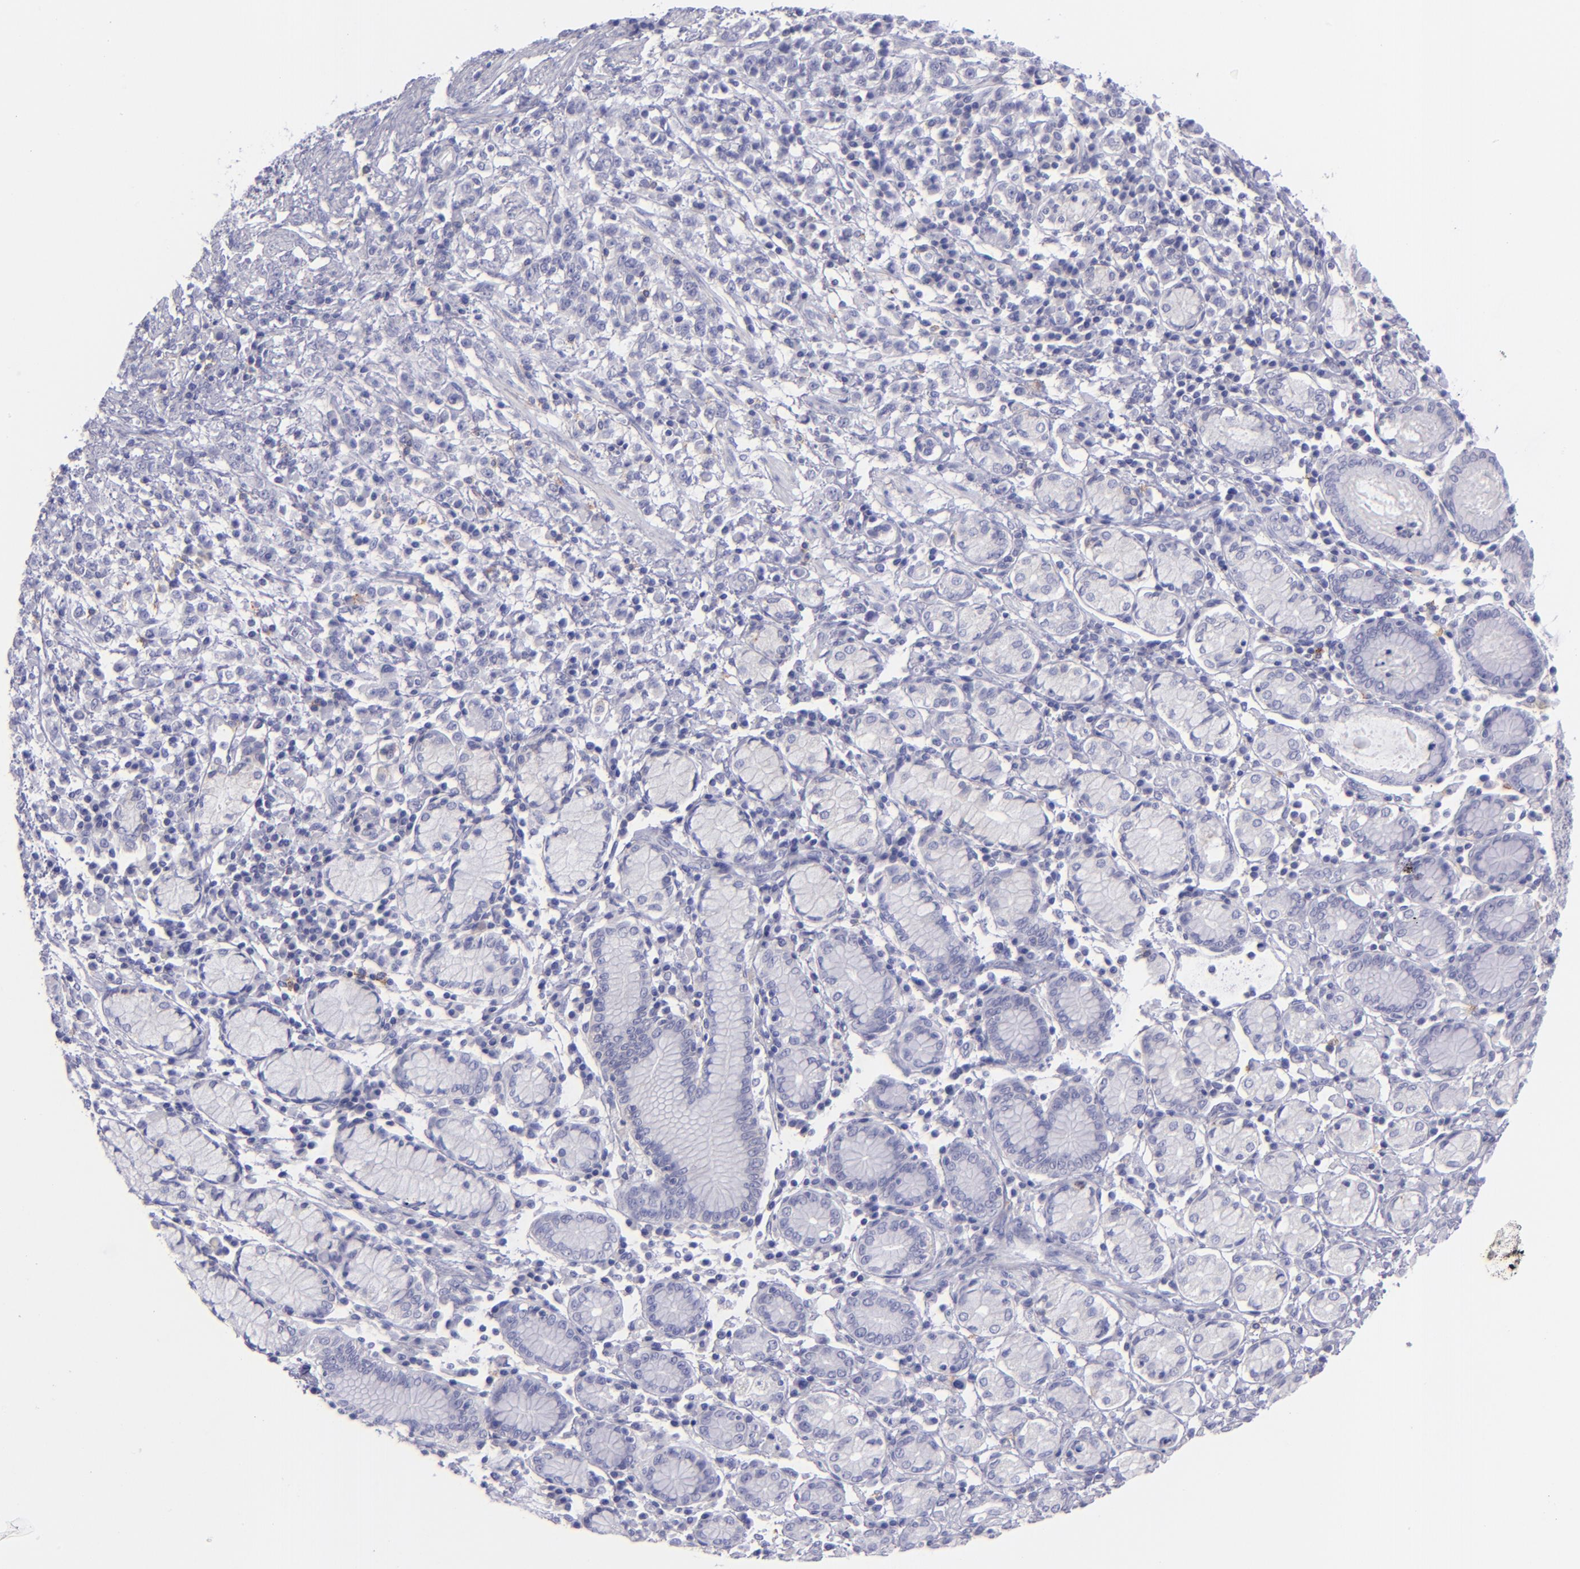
{"staining": {"intensity": "negative", "quantity": "none", "location": "none"}, "tissue": "stomach cancer", "cell_type": "Tumor cells", "image_type": "cancer", "snomed": [{"axis": "morphology", "description": "Adenocarcinoma, NOS"}, {"axis": "topography", "description": "Stomach, lower"}], "caption": "IHC histopathology image of neoplastic tissue: human stomach adenocarcinoma stained with DAB (3,3'-diaminobenzidine) demonstrates no significant protein expression in tumor cells.", "gene": "CD82", "patient": {"sex": "male", "age": 88}}